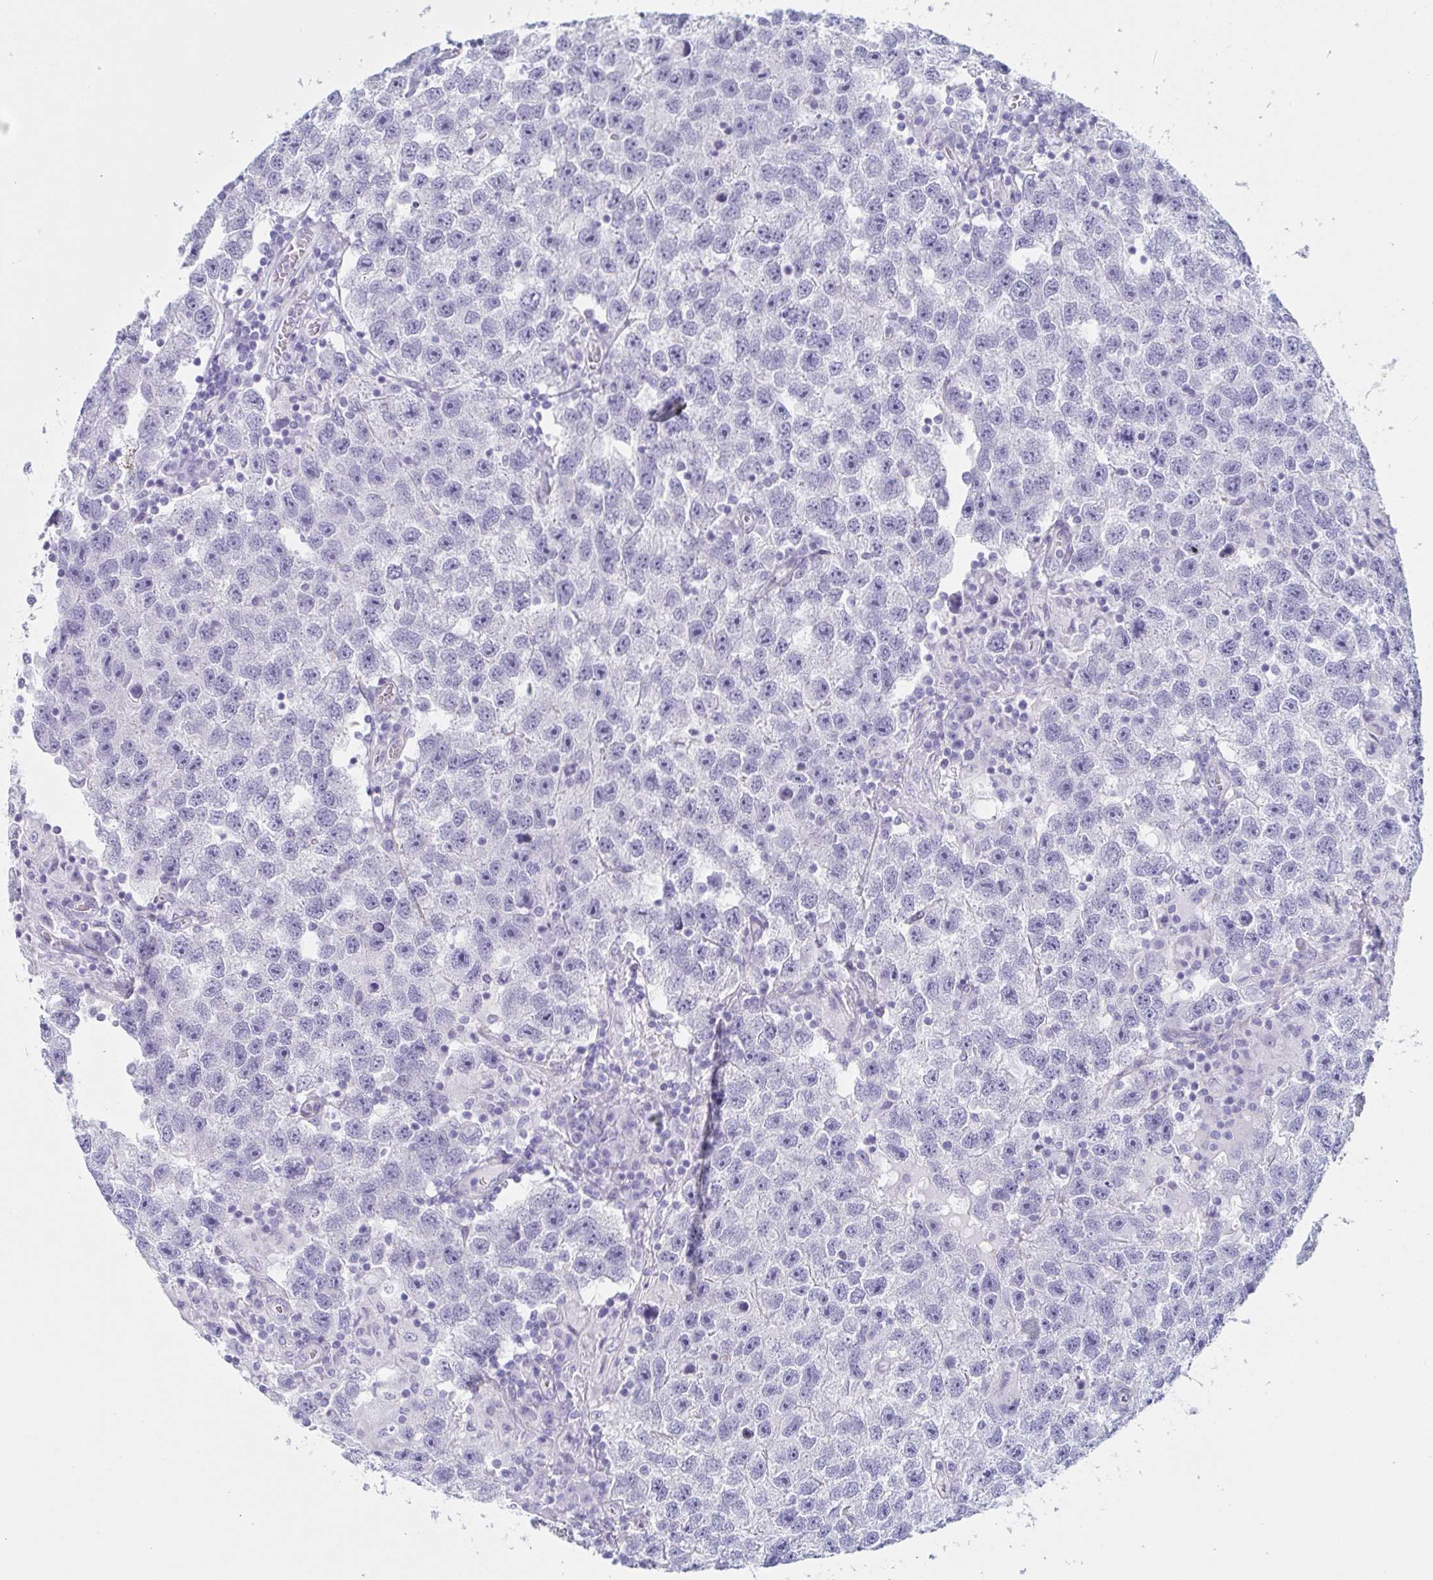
{"staining": {"intensity": "negative", "quantity": "none", "location": "none"}, "tissue": "testis cancer", "cell_type": "Tumor cells", "image_type": "cancer", "snomed": [{"axis": "morphology", "description": "Seminoma, NOS"}, {"axis": "topography", "description": "Testis"}], "caption": "Tumor cells are negative for brown protein staining in testis seminoma.", "gene": "DYNC1I1", "patient": {"sex": "male", "age": 26}}